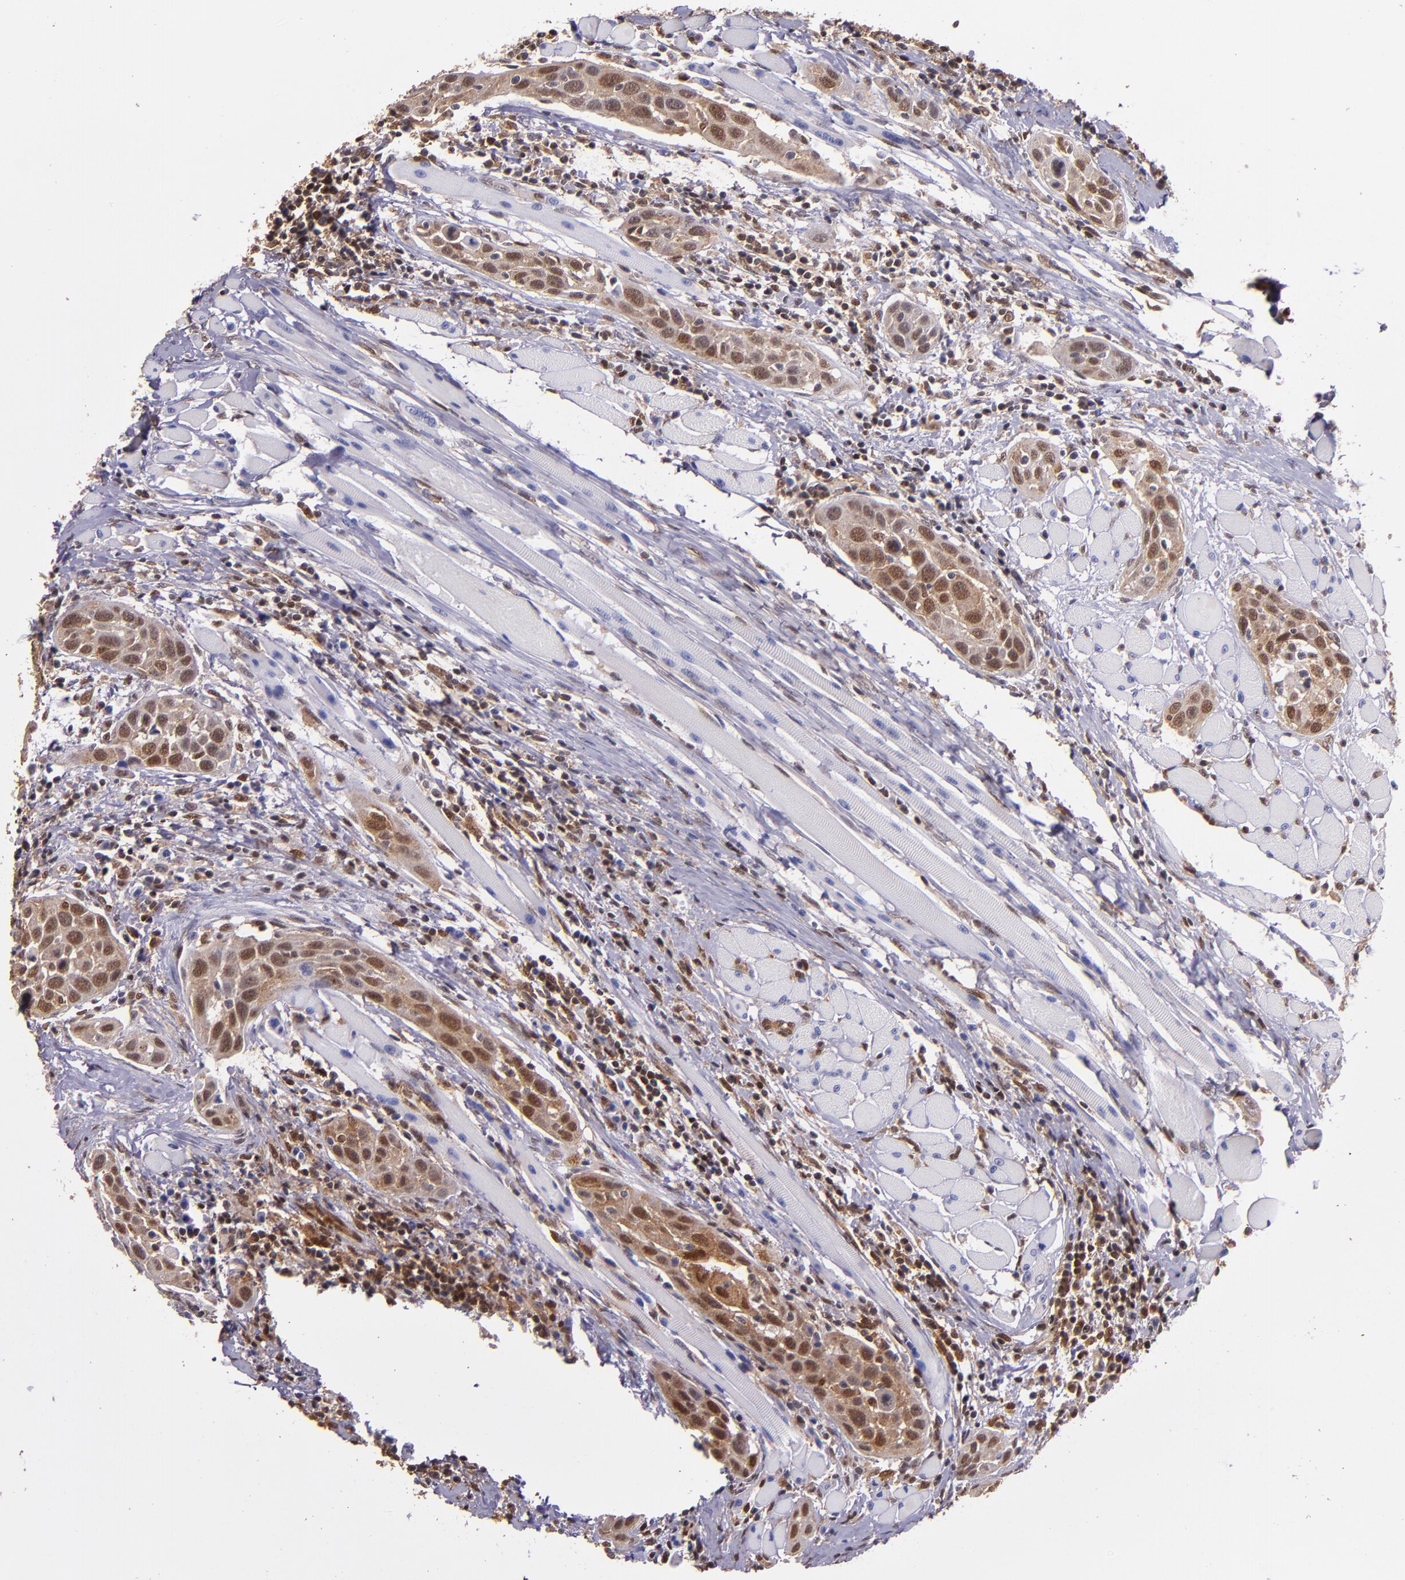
{"staining": {"intensity": "strong", "quantity": ">75%", "location": "cytoplasmic/membranous,nuclear"}, "tissue": "head and neck cancer", "cell_type": "Tumor cells", "image_type": "cancer", "snomed": [{"axis": "morphology", "description": "Squamous cell carcinoma, NOS"}, {"axis": "topography", "description": "Oral tissue"}, {"axis": "topography", "description": "Head-Neck"}], "caption": "Human squamous cell carcinoma (head and neck) stained for a protein (brown) exhibits strong cytoplasmic/membranous and nuclear positive expression in approximately >75% of tumor cells.", "gene": "STAT6", "patient": {"sex": "female", "age": 50}}